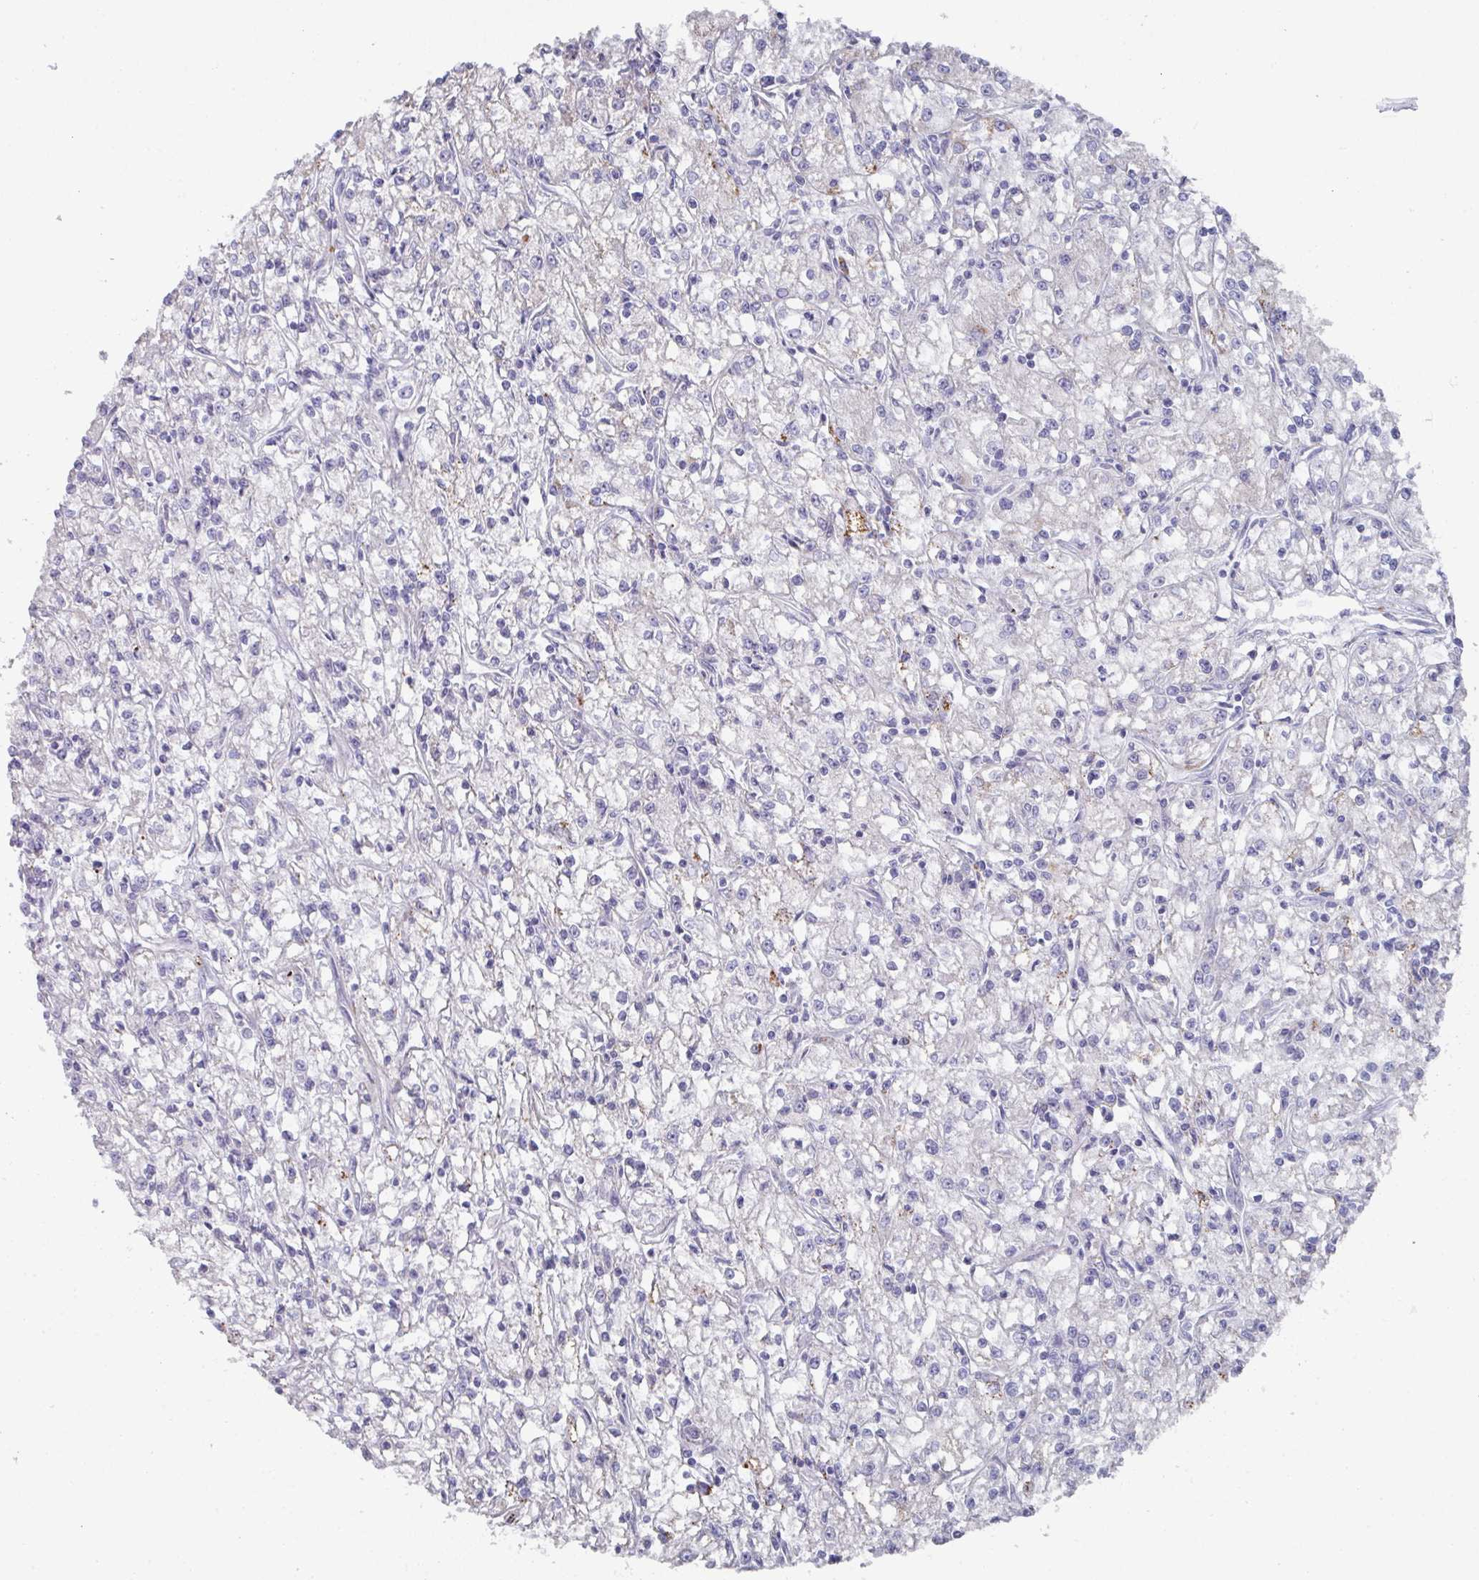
{"staining": {"intensity": "negative", "quantity": "none", "location": "none"}, "tissue": "renal cancer", "cell_type": "Tumor cells", "image_type": "cancer", "snomed": [{"axis": "morphology", "description": "Adenocarcinoma, NOS"}, {"axis": "topography", "description": "Kidney"}], "caption": "Tumor cells show no significant staining in renal adenocarcinoma.", "gene": "NT5C1A", "patient": {"sex": "female", "age": 59}}